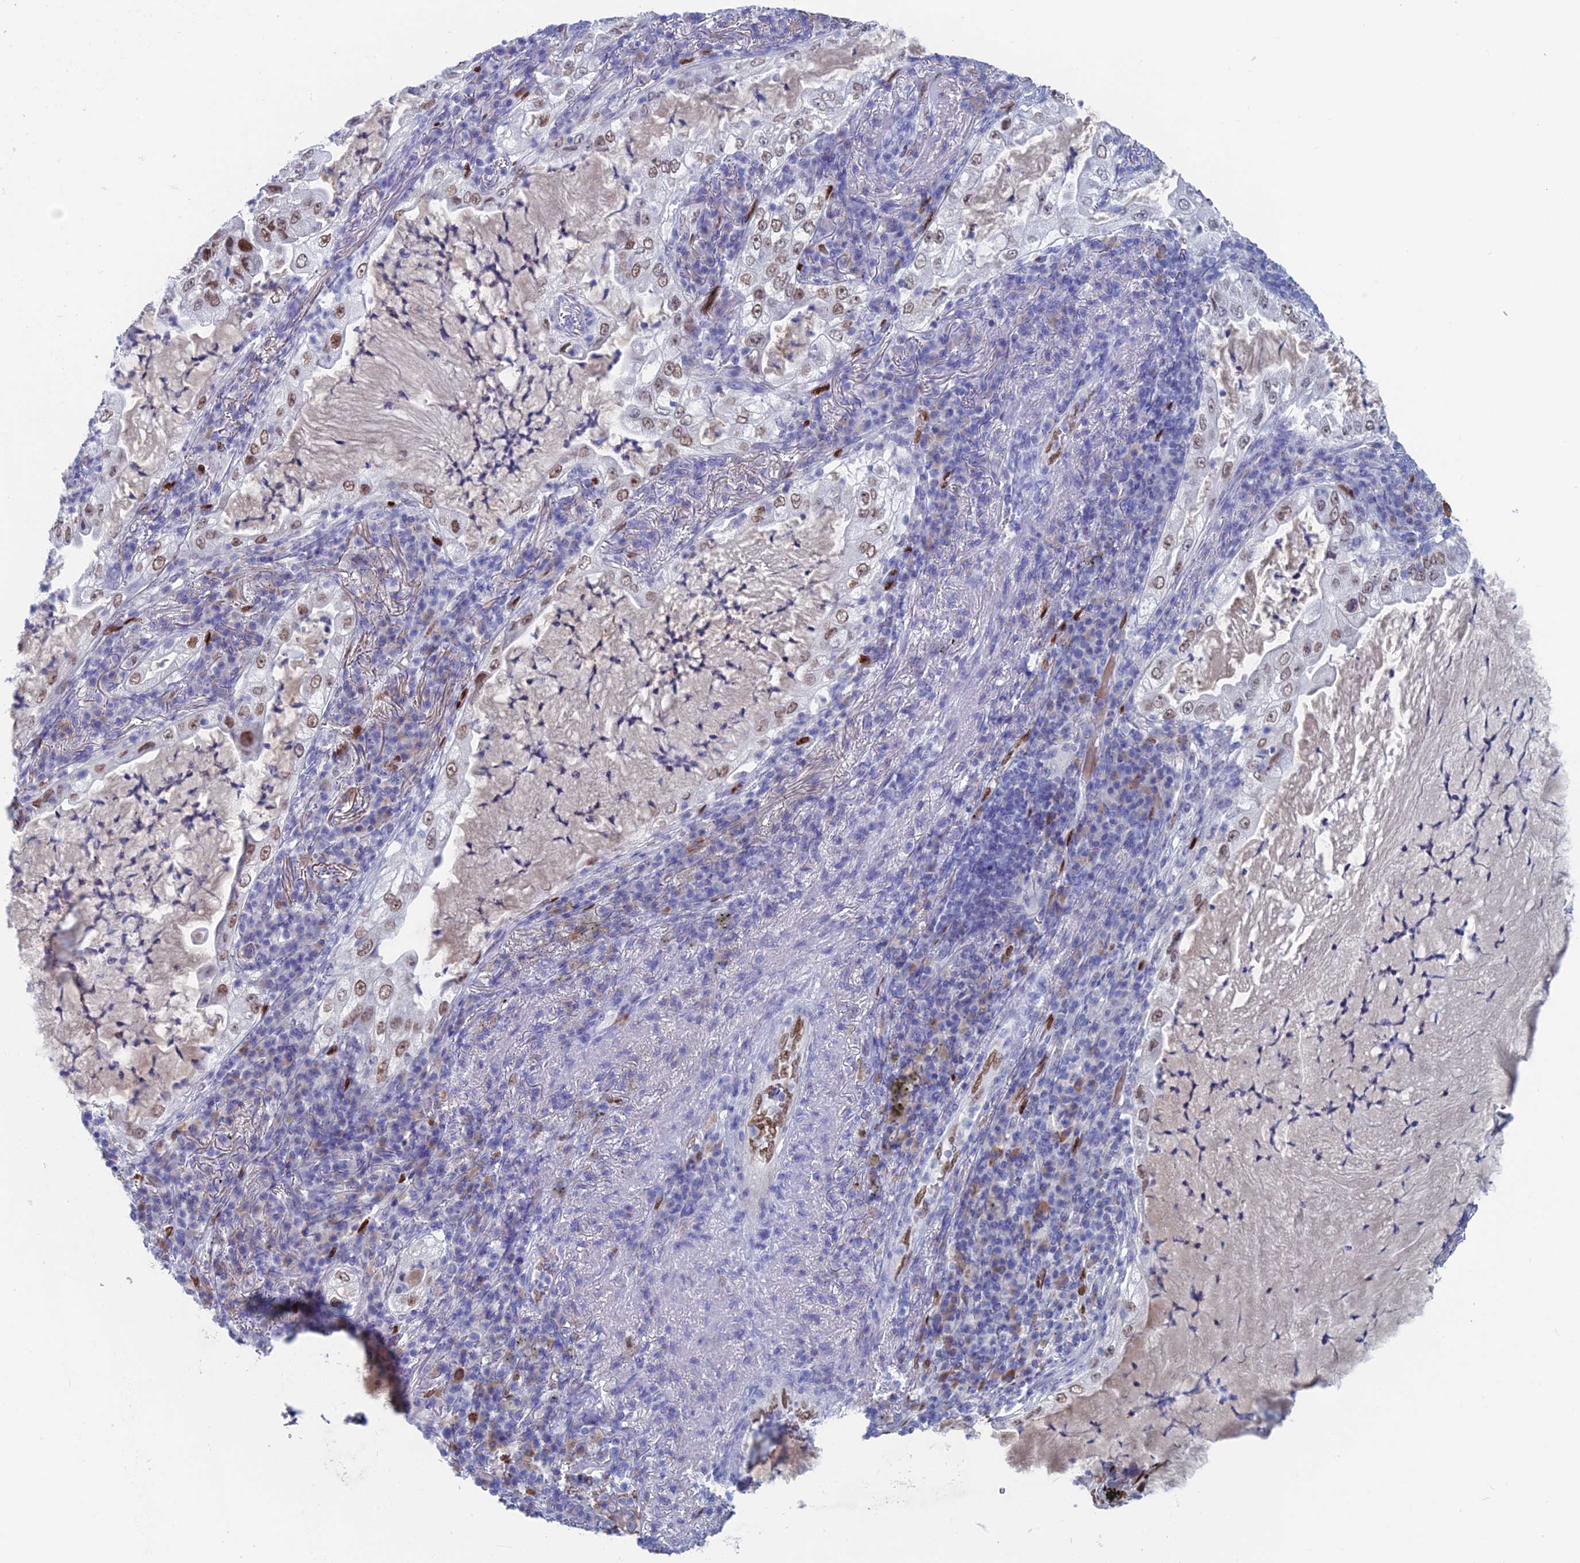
{"staining": {"intensity": "moderate", "quantity": "25%-75%", "location": "nuclear"}, "tissue": "lung cancer", "cell_type": "Tumor cells", "image_type": "cancer", "snomed": [{"axis": "morphology", "description": "Adenocarcinoma, NOS"}, {"axis": "topography", "description": "Lung"}], "caption": "Adenocarcinoma (lung) stained for a protein (brown) reveals moderate nuclear positive expression in about 25%-75% of tumor cells.", "gene": "NOL4L", "patient": {"sex": "female", "age": 73}}